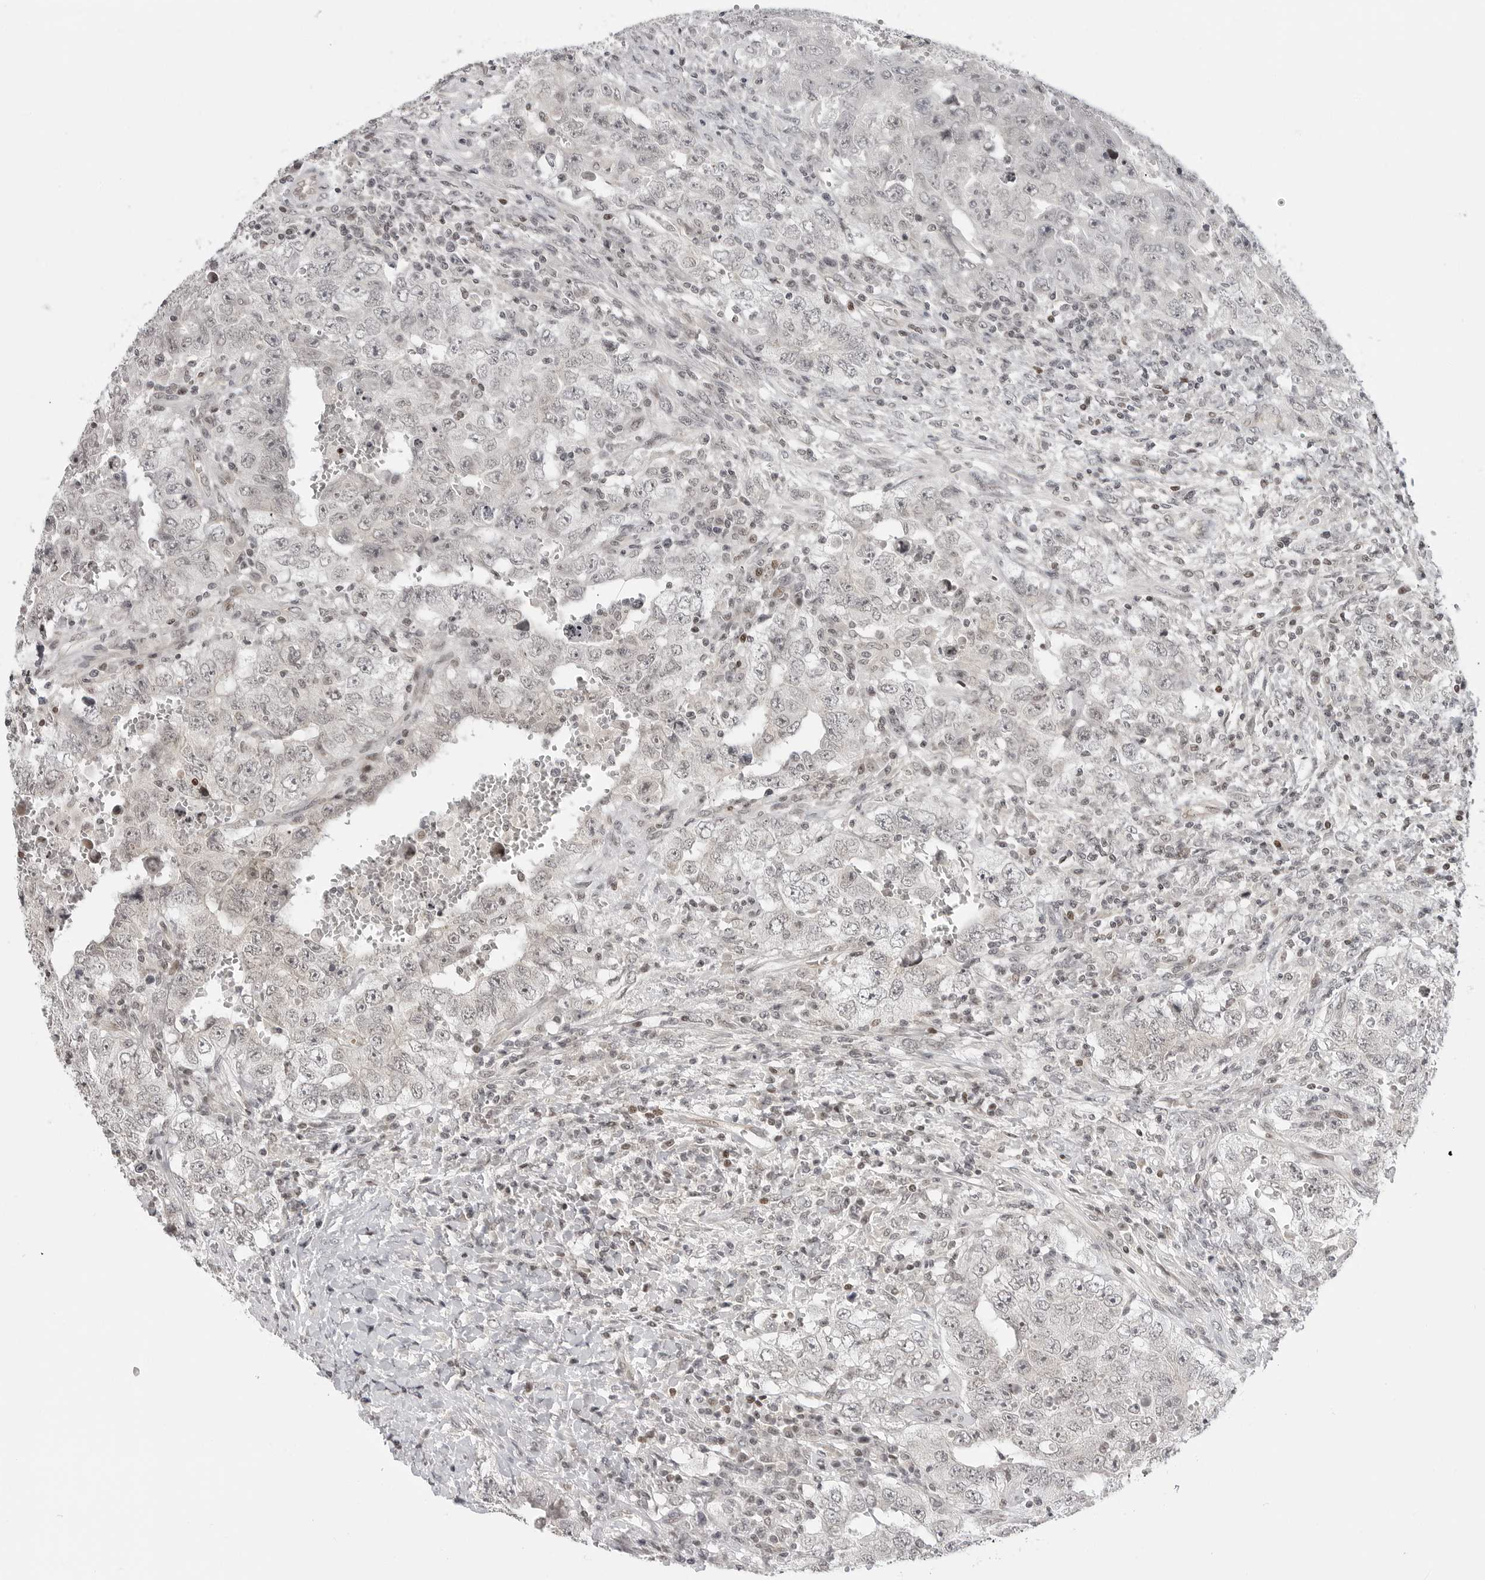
{"staining": {"intensity": "negative", "quantity": "none", "location": "none"}, "tissue": "testis cancer", "cell_type": "Tumor cells", "image_type": "cancer", "snomed": [{"axis": "morphology", "description": "Carcinoma, Embryonal, NOS"}, {"axis": "topography", "description": "Testis"}], "caption": "Testis embryonal carcinoma stained for a protein using immunohistochemistry (IHC) displays no staining tumor cells.", "gene": "C8orf33", "patient": {"sex": "male", "age": 26}}